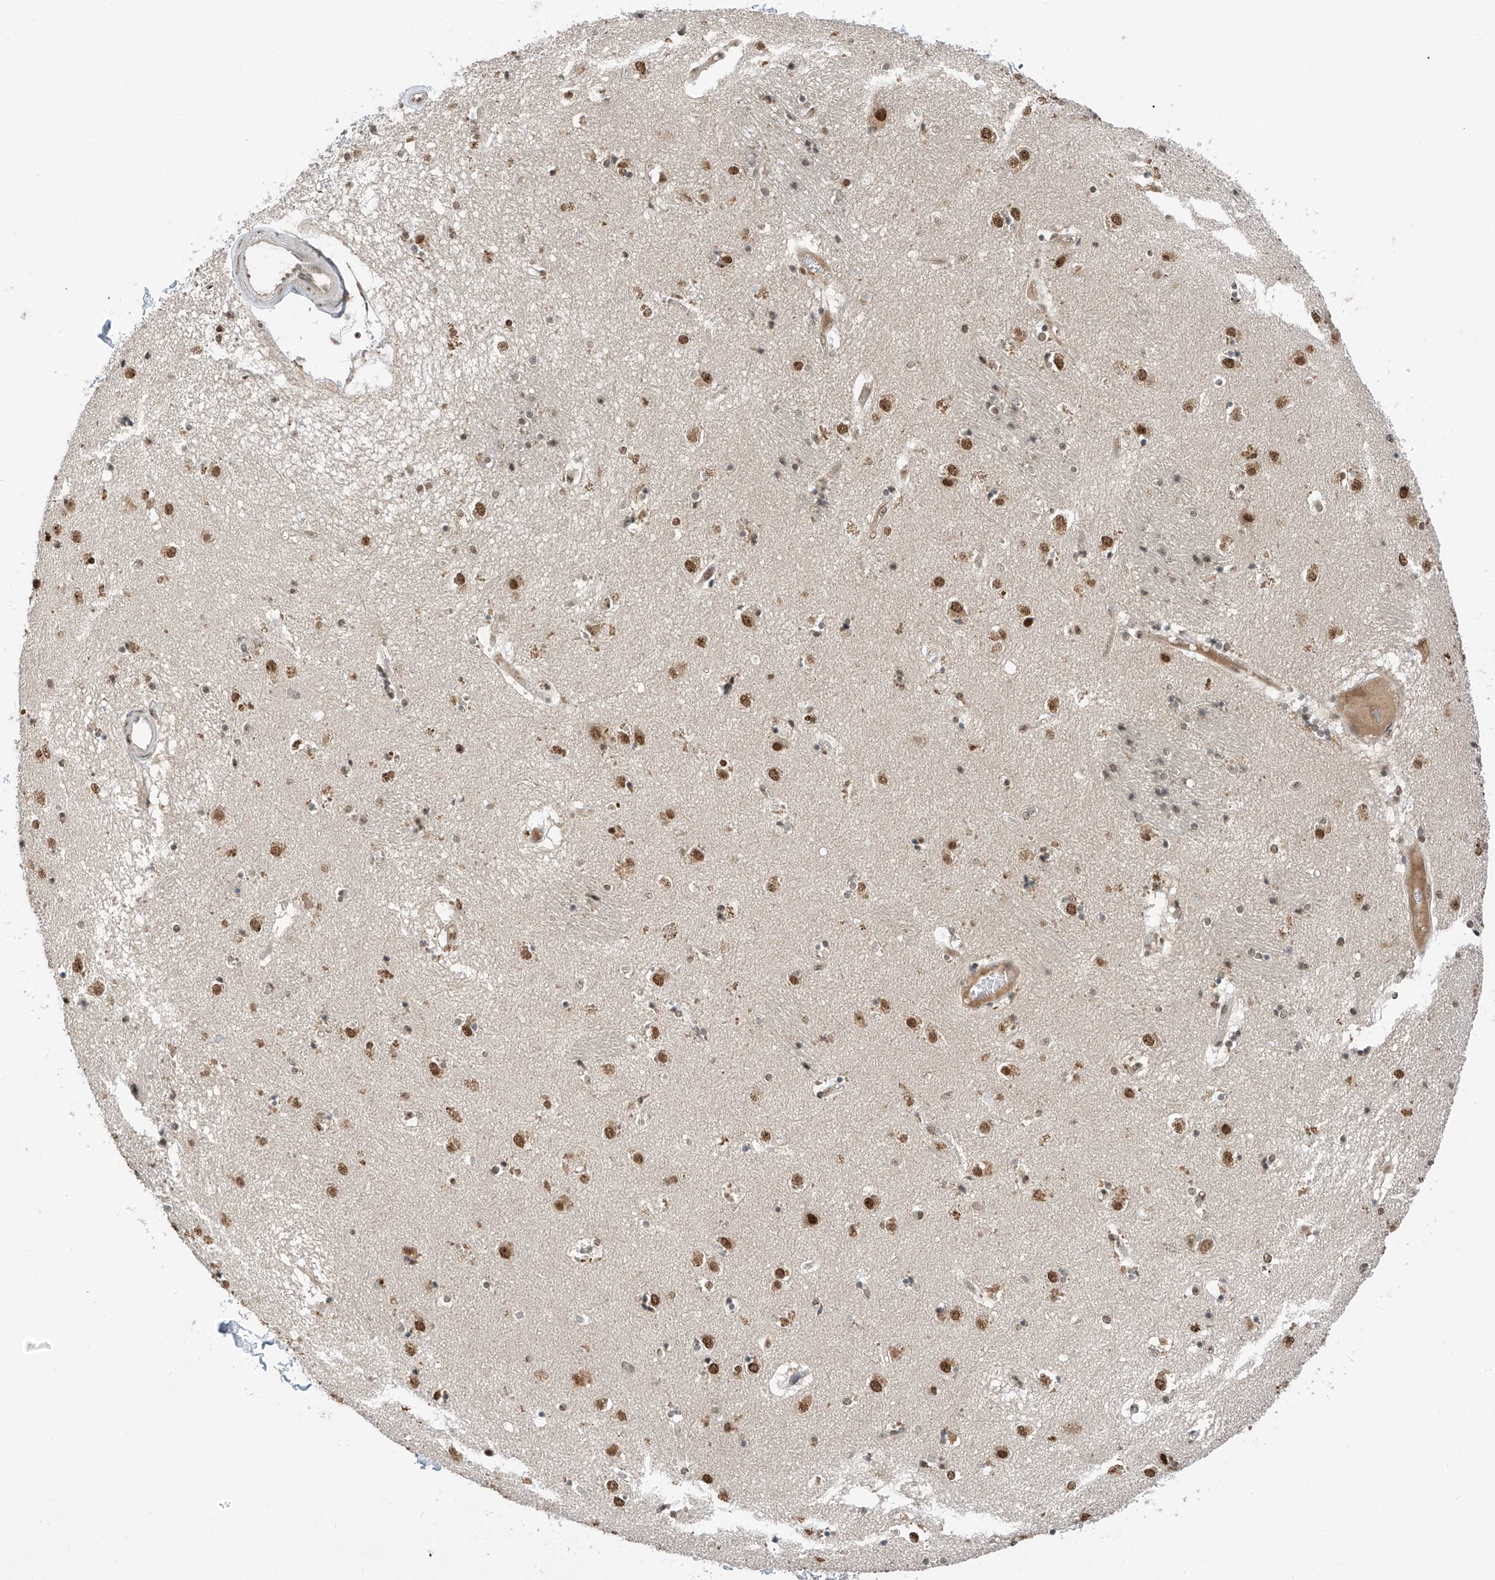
{"staining": {"intensity": "moderate", "quantity": "25%-75%", "location": "nuclear"}, "tissue": "caudate", "cell_type": "Glial cells", "image_type": "normal", "snomed": [{"axis": "morphology", "description": "Normal tissue, NOS"}, {"axis": "topography", "description": "Lateral ventricle wall"}], "caption": "DAB (3,3'-diaminobenzidine) immunohistochemical staining of benign human caudate displays moderate nuclear protein expression in approximately 25%-75% of glial cells. (DAB IHC, brown staining for protein, blue staining for nuclei).", "gene": "RPAIN", "patient": {"sex": "male", "age": 70}}